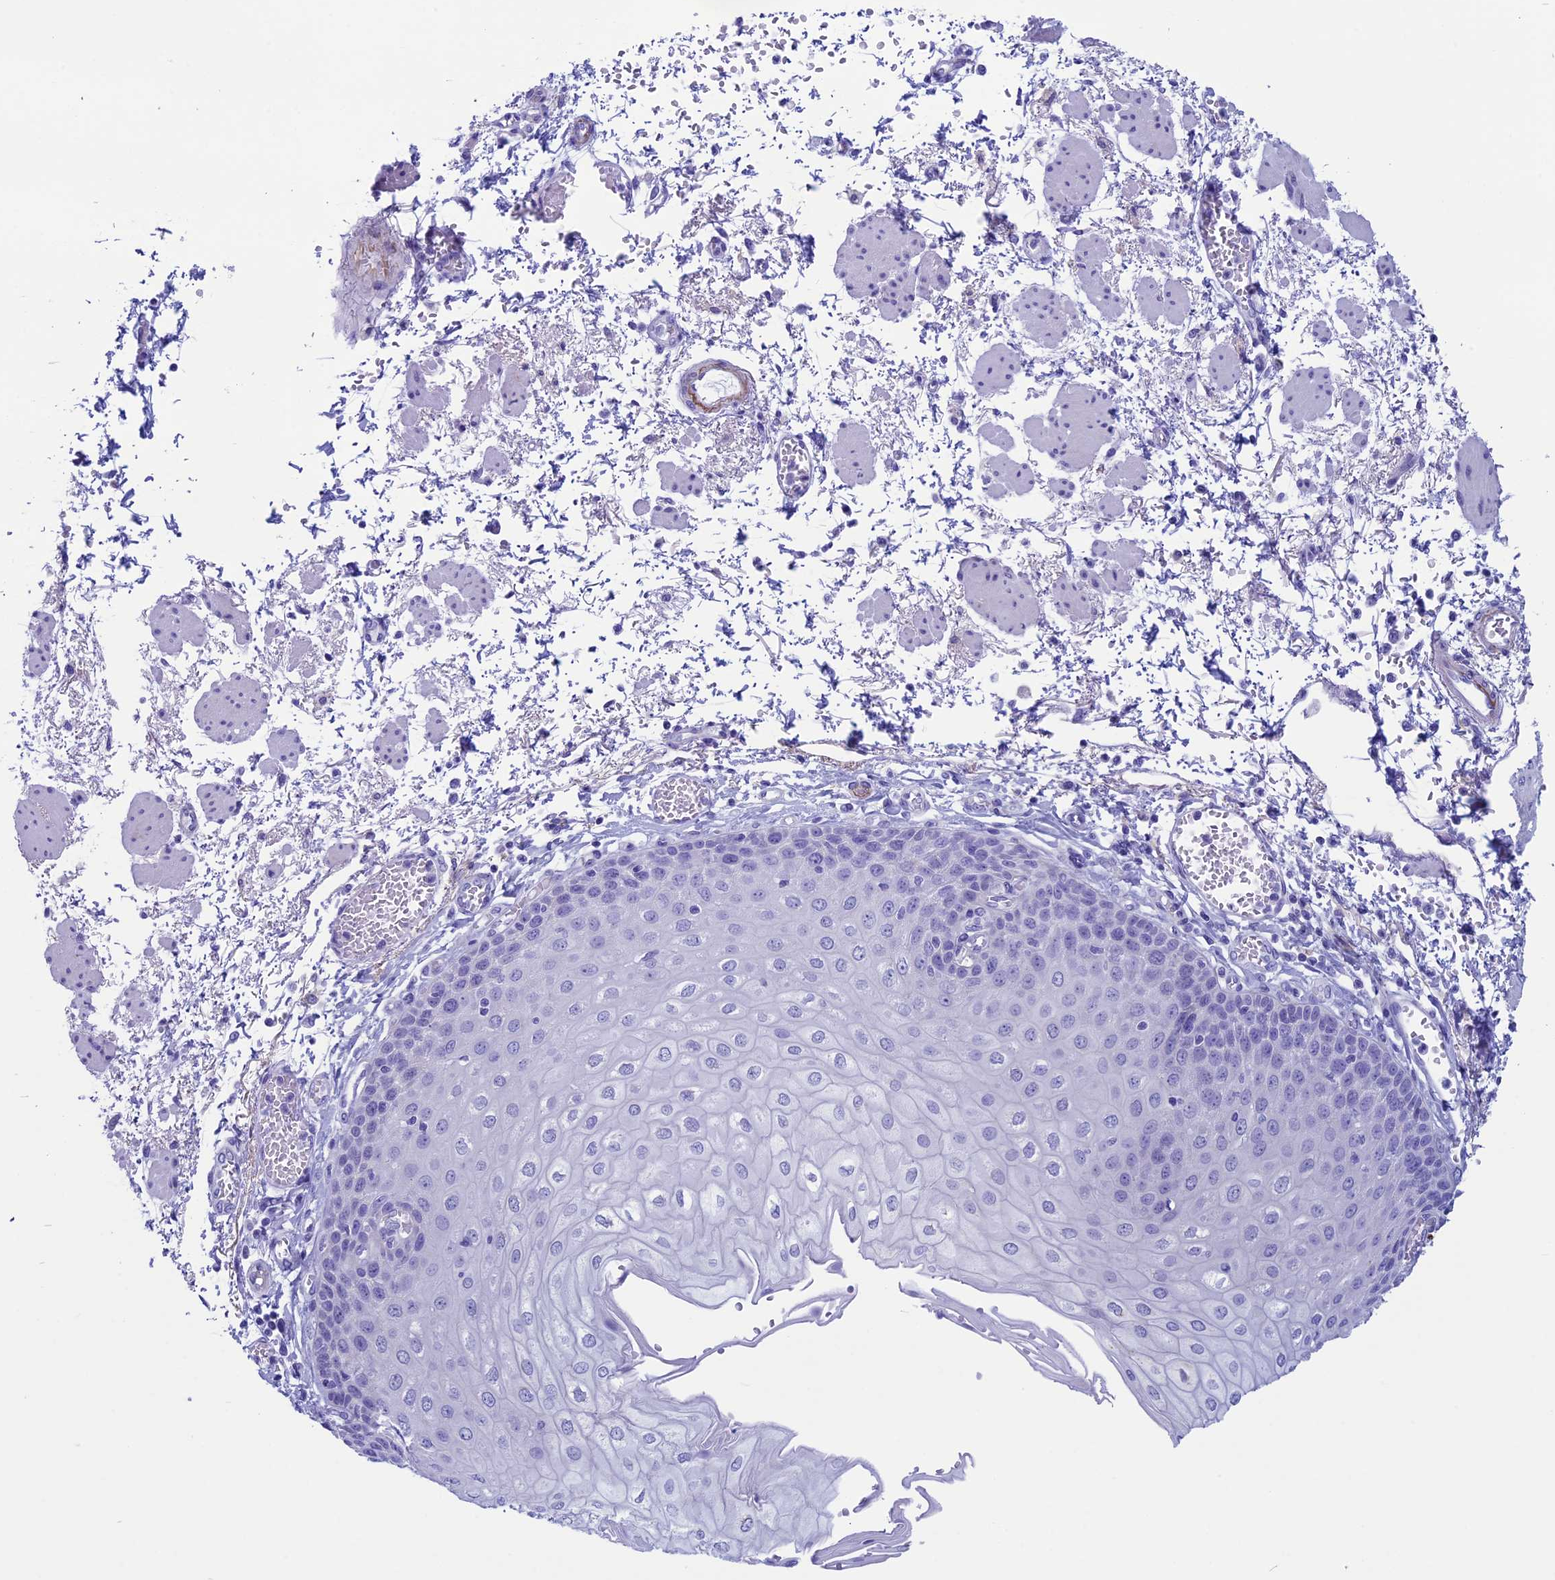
{"staining": {"intensity": "negative", "quantity": "none", "location": "none"}, "tissue": "esophagus", "cell_type": "Squamous epithelial cells", "image_type": "normal", "snomed": [{"axis": "morphology", "description": "Normal tissue, NOS"}, {"axis": "topography", "description": "Esophagus"}], "caption": "IHC histopathology image of normal human esophagus stained for a protein (brown), which reveals no positivity in squamous epithelial cells.", "gene": "FAM169A", "patient": {"sex": "male", "age": 81}}